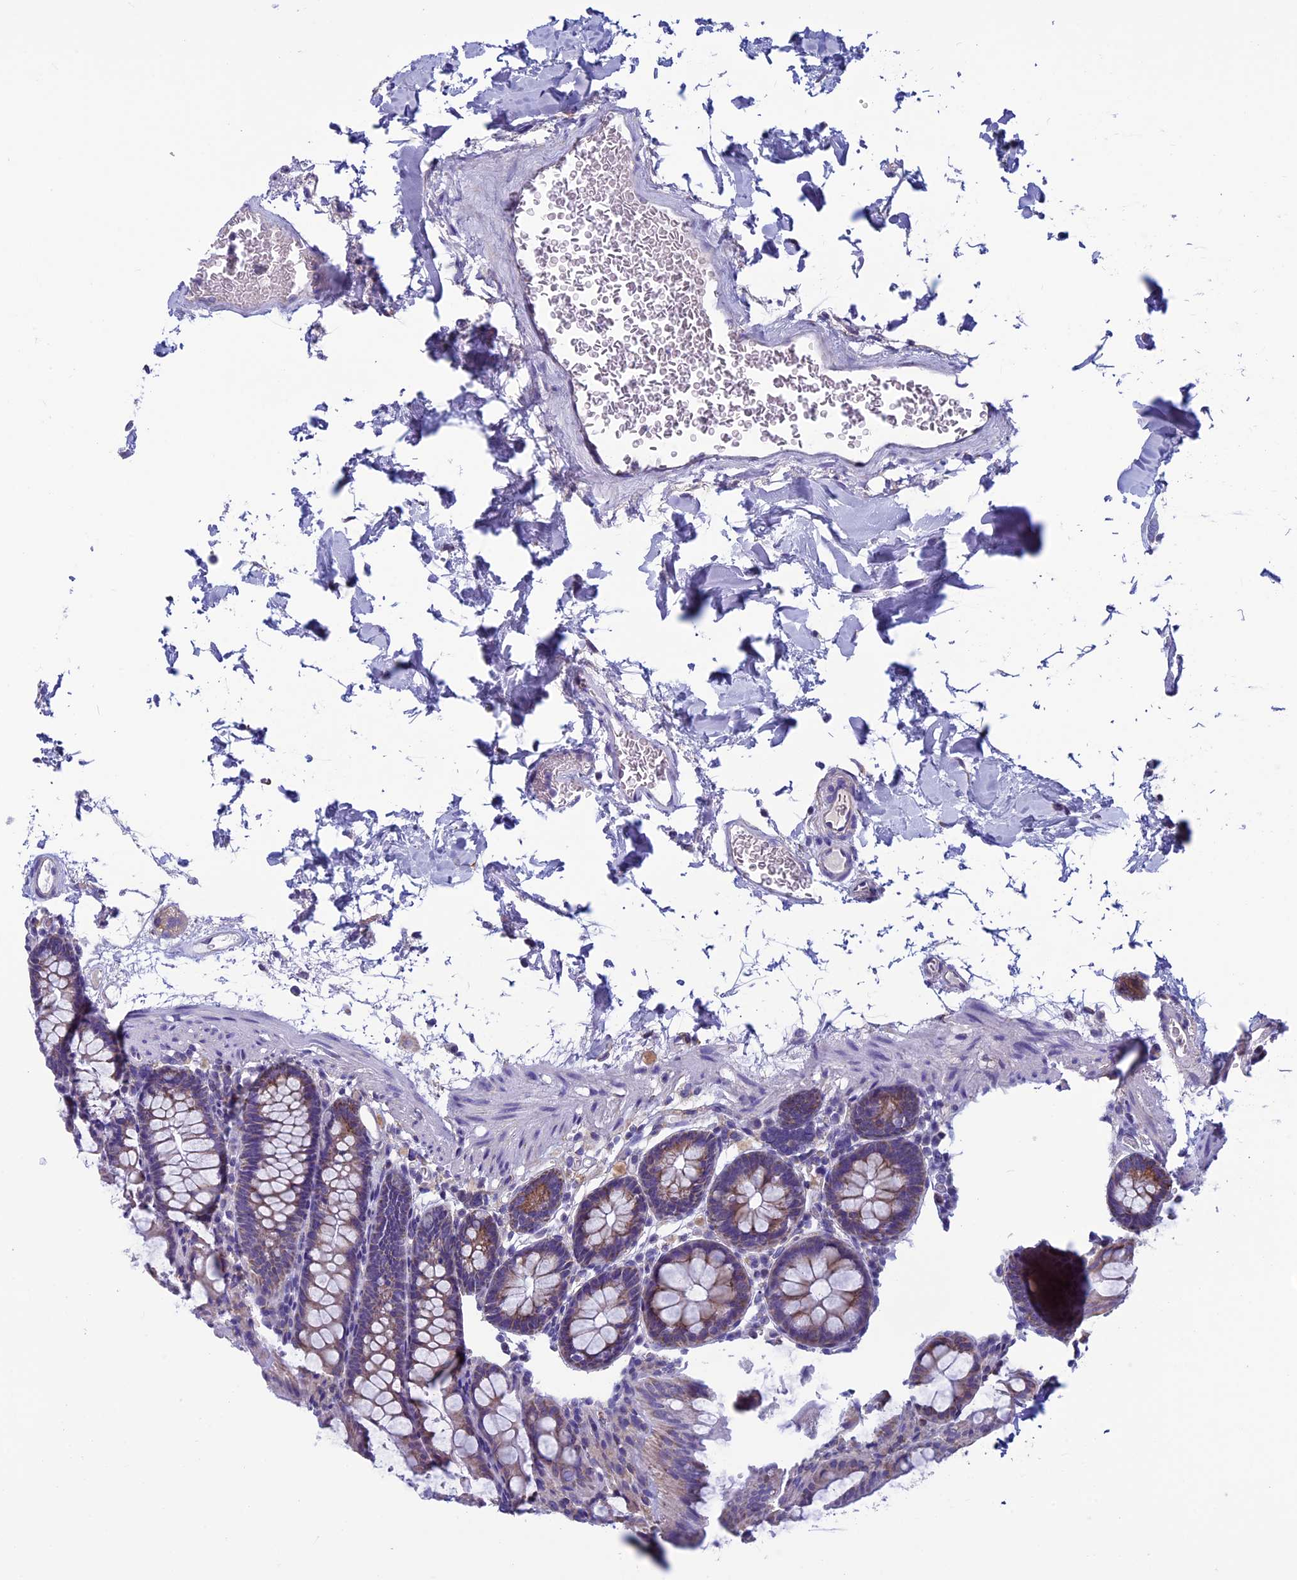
{"staining": {"intensity": "negative", "quantity": "none", "location": "none"}, "tissue": "colon", "cell_type": "Endothelial cells", "image_type": "normal", "snomed": [{"axis": "morphology", "description": "Normal tissue, NOS"}, {"axis": "topography", "description": "Colon"}], "caption": "There is no significant staining in endothelial cells of colon. Brightfield microscopy of immunohistochemistry (IHC) stained with DAB (3,3'-diaminobenzidine) (brown) and hematoxylin (blue), captured at high magnification.", "gene": "MFSD12", "patient": {"sex": "male", "age": 75}}